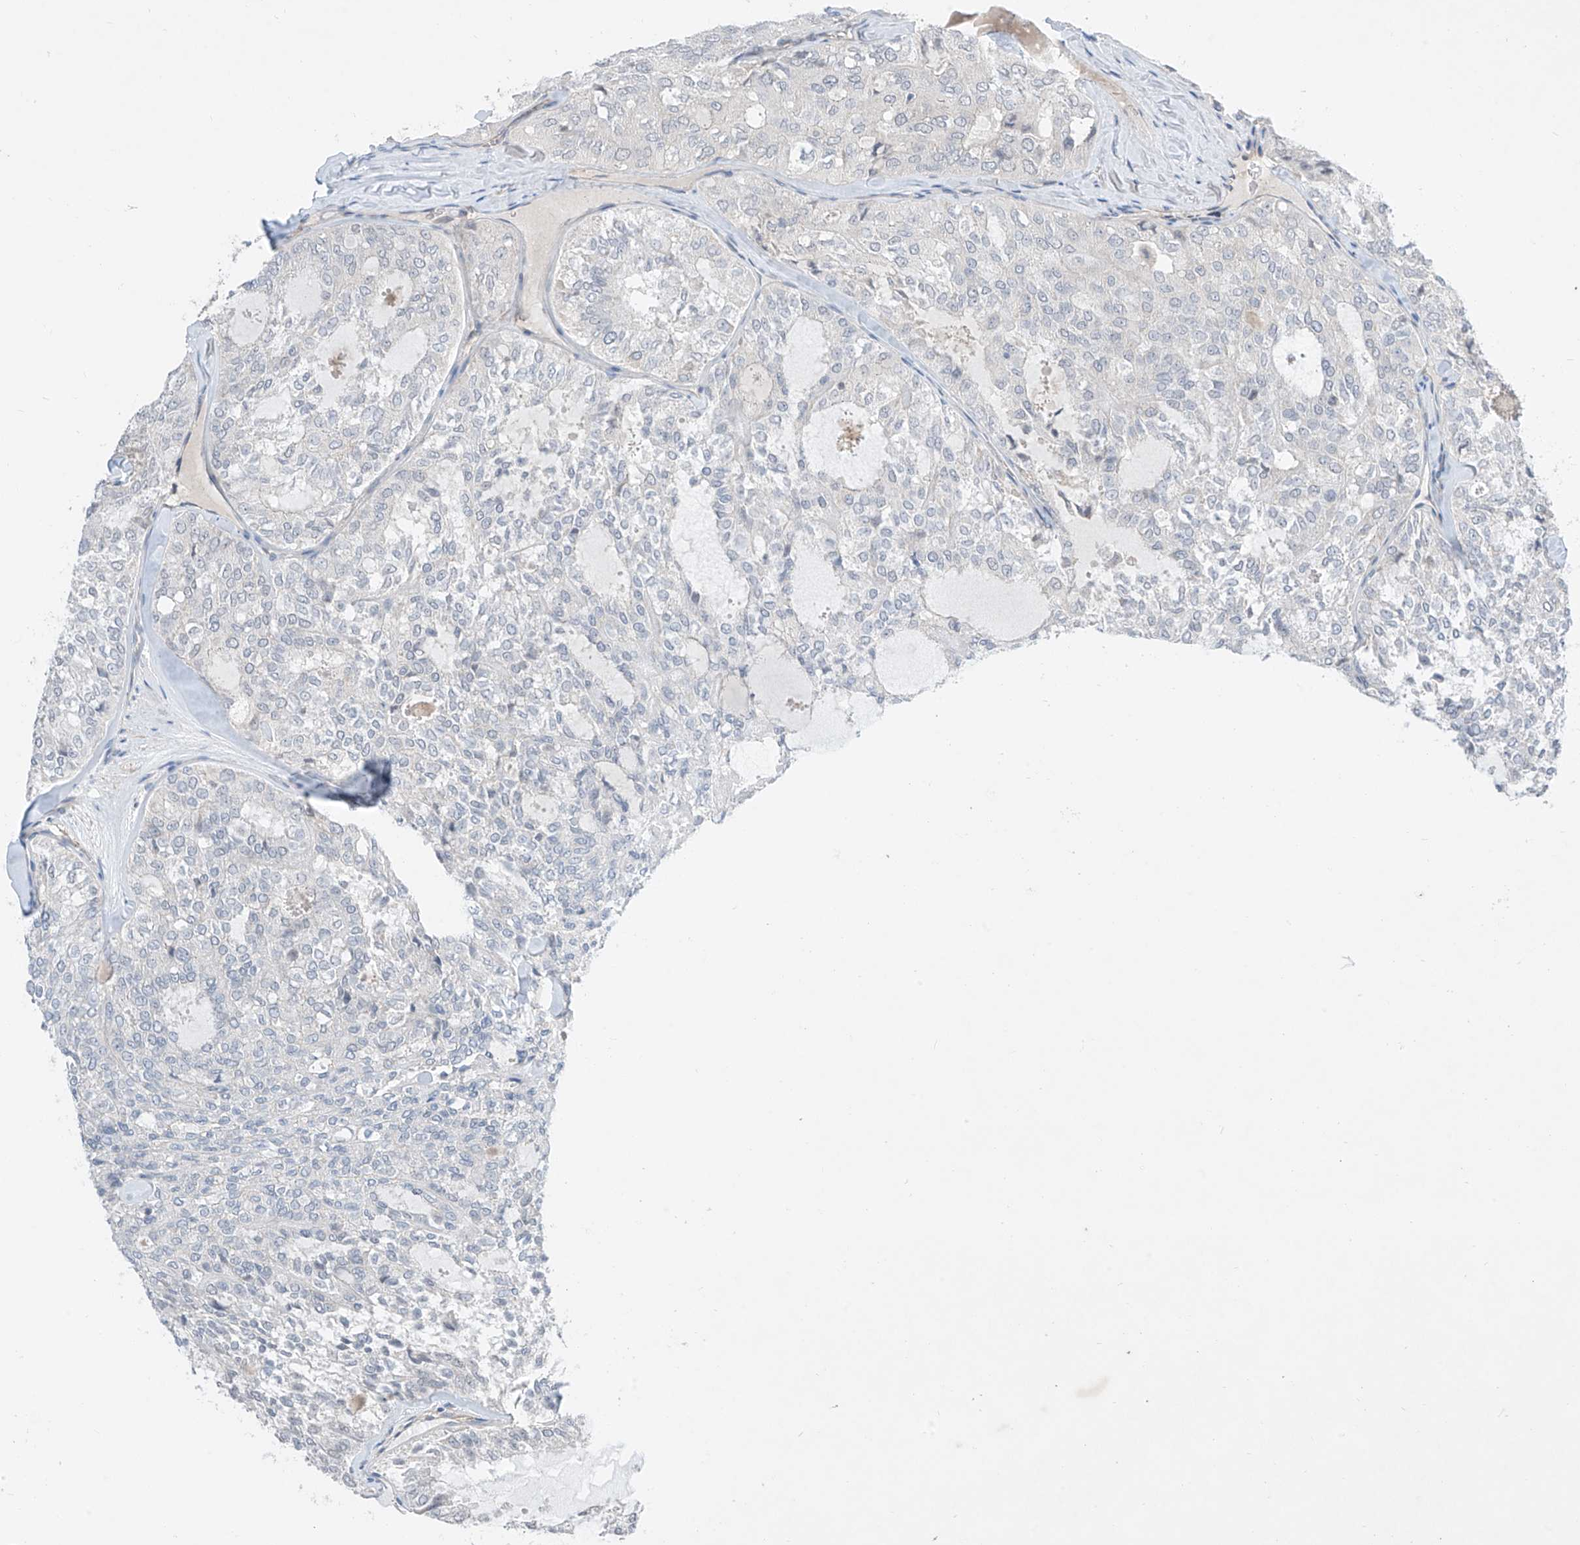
{"staining": {"intensity": "negative", "quantity": "none", "location": "none"}, "tissue": "thyroid cancer", "cell_type": "Tumor cells", "image_type": "cancer", "snomed": [{"axis": "morphology", "description": "Follicular adenoma carcinoma, NOS"}, {"axis": "topography", "description": "Thyroid gland"}], "caption": "The IHC image has no significant expression in tumor cells of follicular adenoma carcinoma (thyroid) tissue. Nuclei are stained in blue.", "gene": "ABLIM2", "patient": {"sex": "male", "age": 75}}